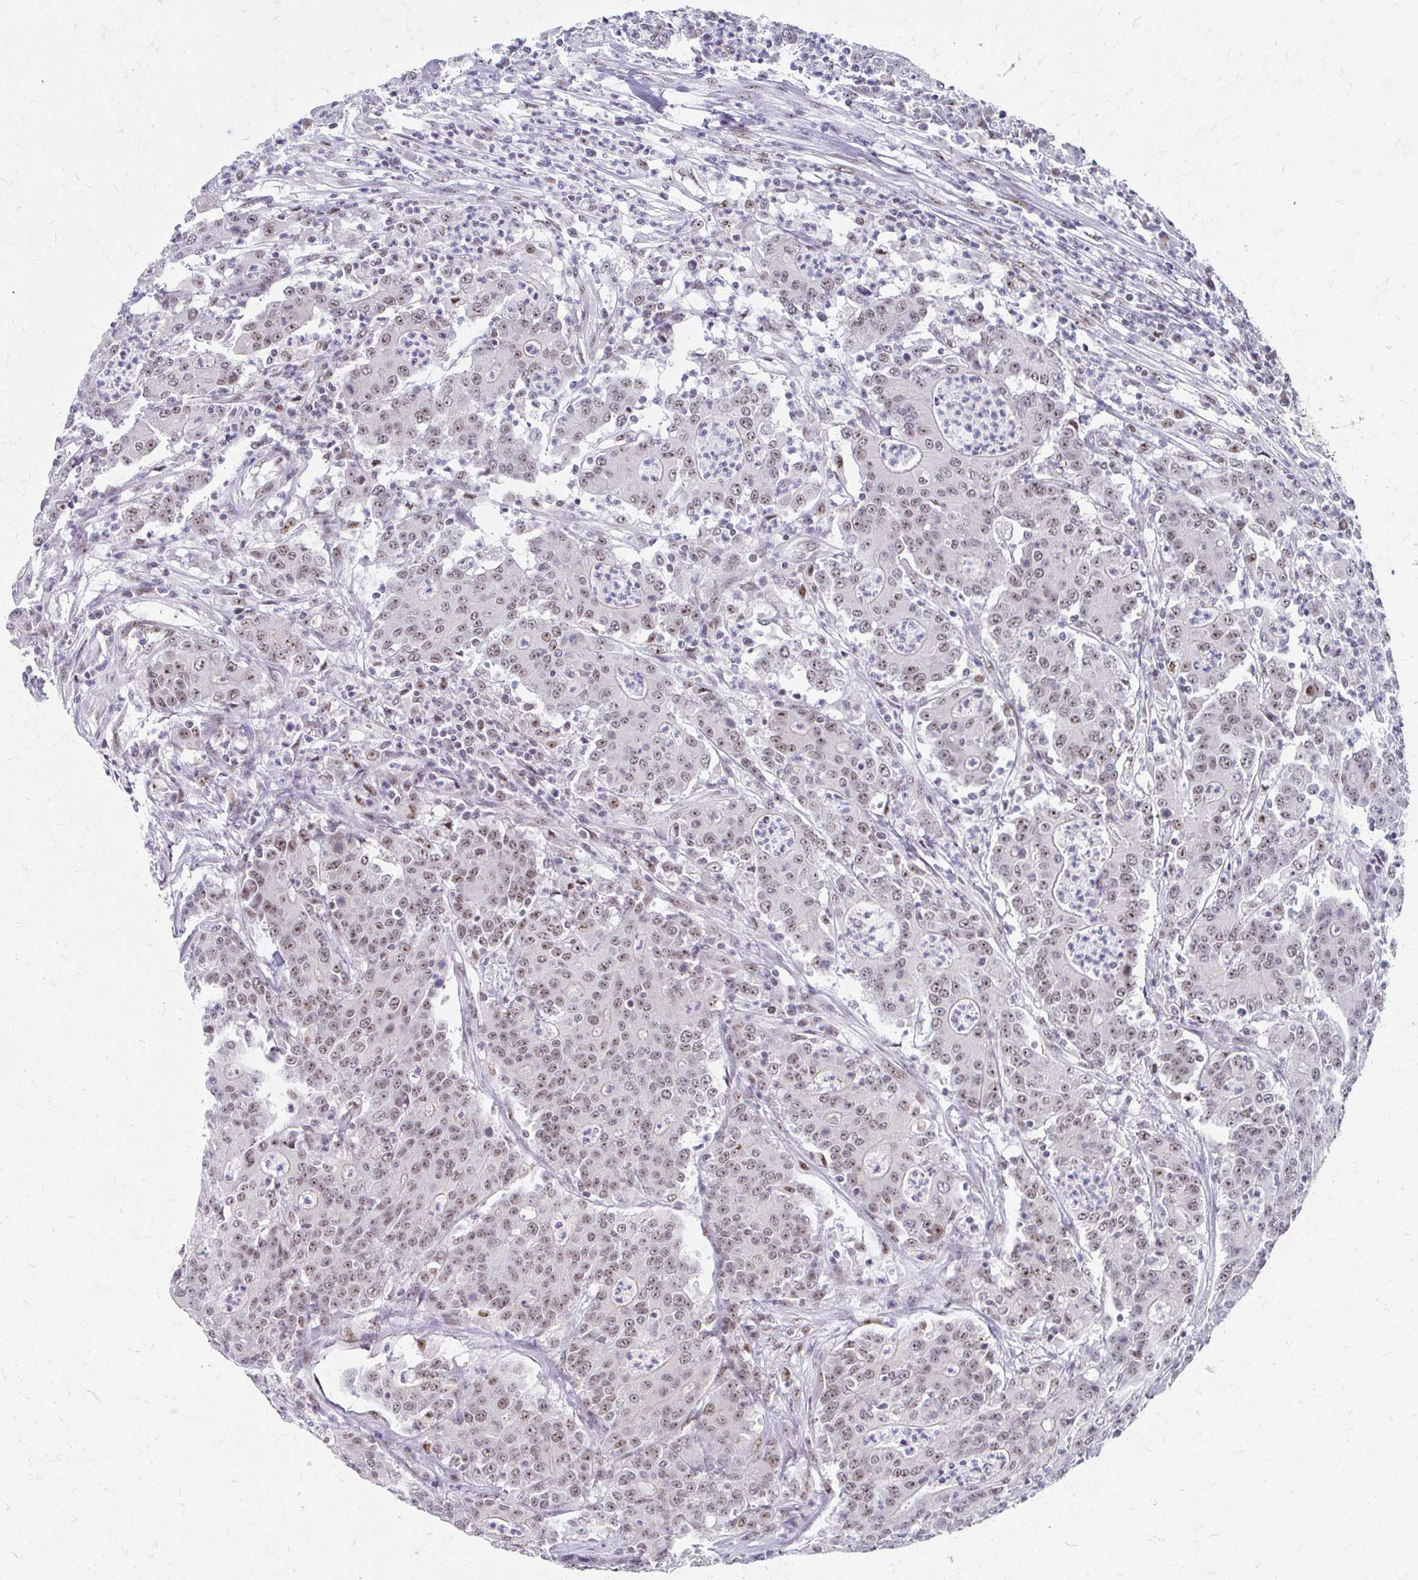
{"staining": {"intensity": "moderate", "quantity": ">75%", "location": "nuclear"}, "tissue": "colorectal cancer", "cell_type": "Tumor cells", "image_type": "cancer", "snomed": [{"axis": "morphology", "description": "Adenocarcinoma, NOS"}, {"axis": "topography", "description": "Colon"}], "caption": "Immunohistochemical staining of human colorectal cancer (adenocarcinoma) shows medium levels of moderate nuclear expression in approximately >75% of tumor cells.", "gene": "GTF2H1", "patient": {"sex": "male", "age": 83}}